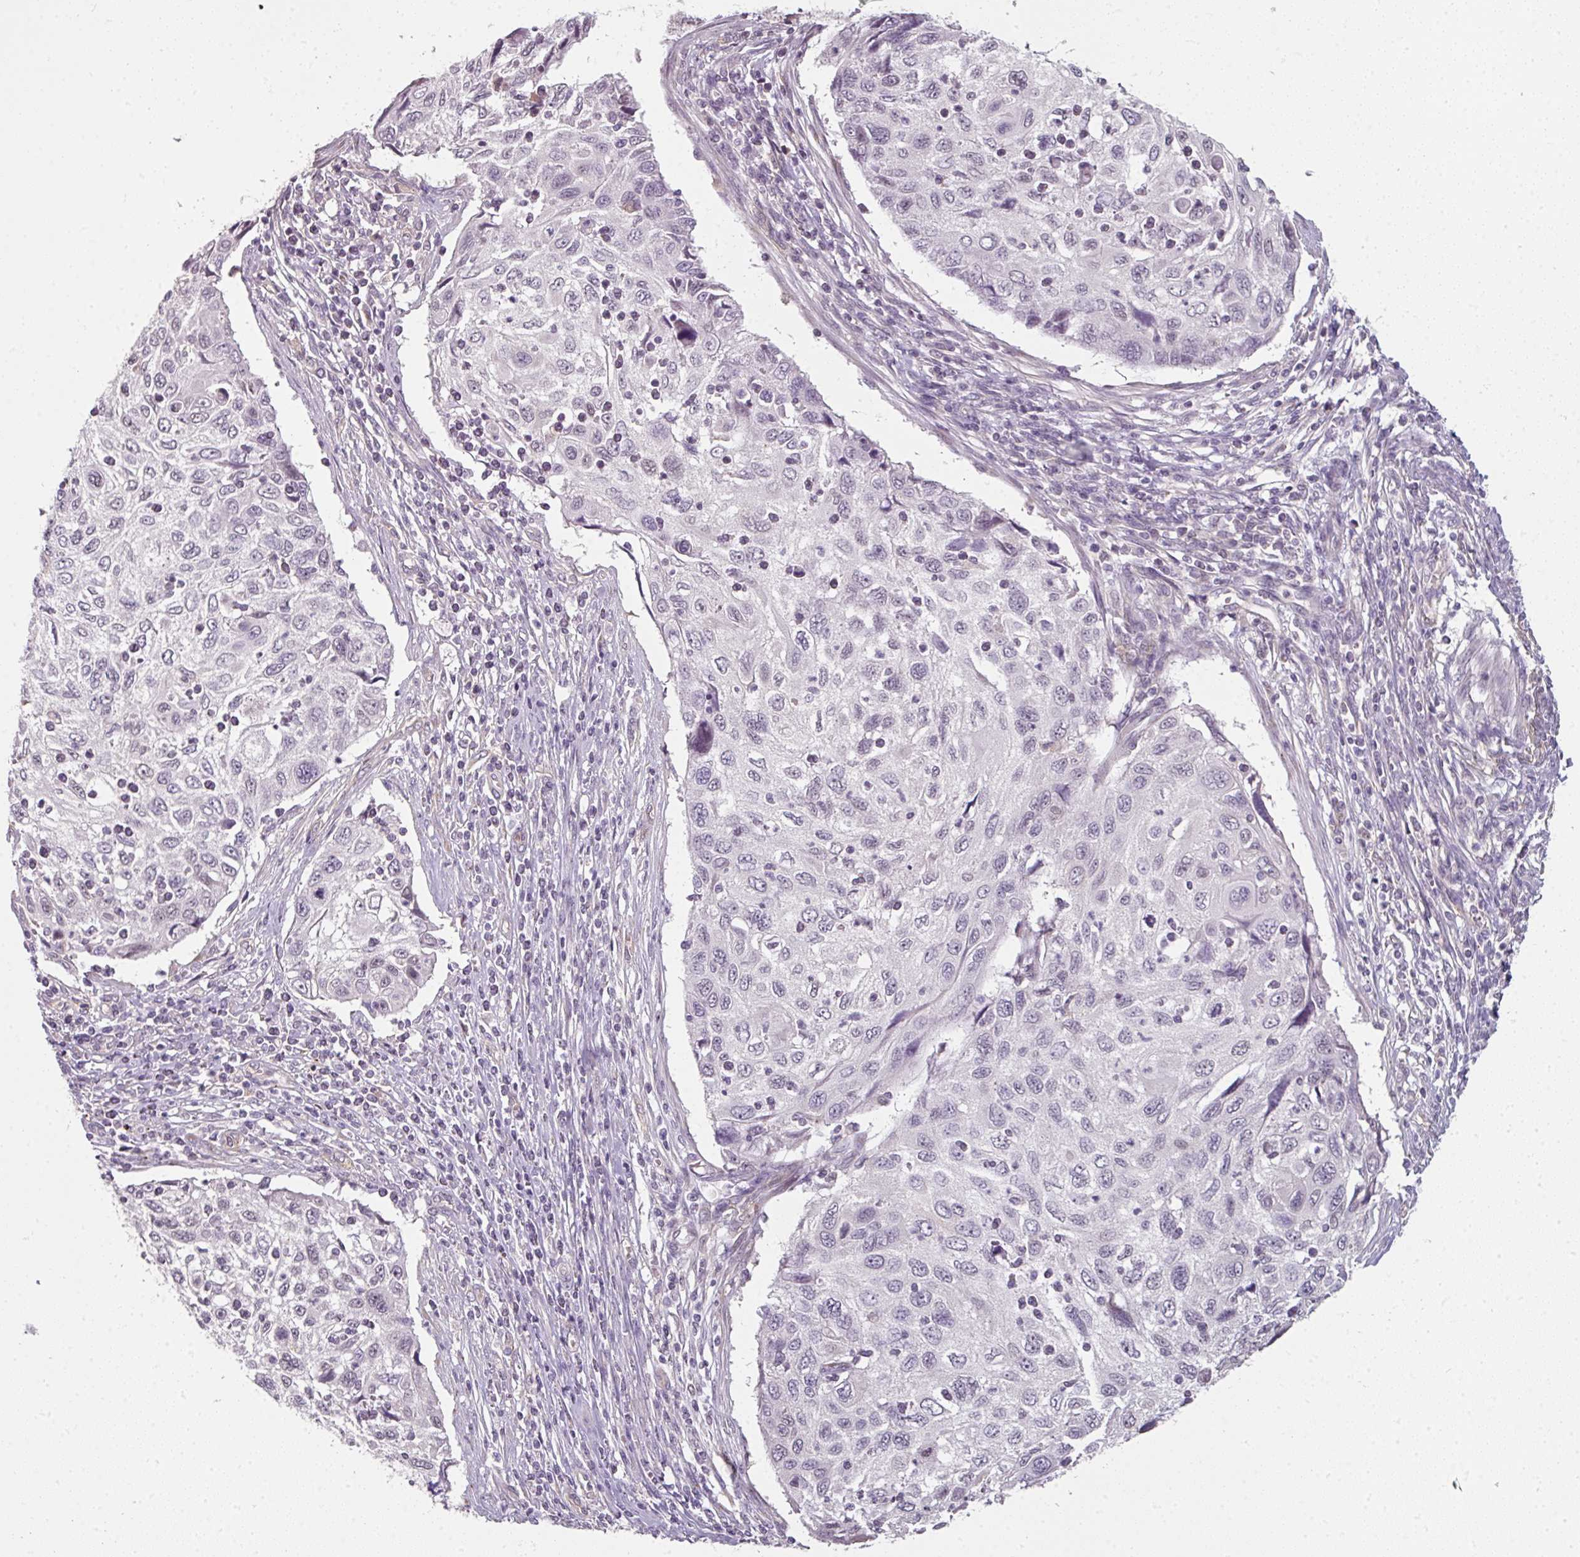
{"staining": {"intensity": "negative", "quantity": "none", "location": "none"}, "tissue": "cervical cancer", "cell_type": "Tumor cells", "image_type": "cancer", "snomed": [{"axis": "morphology", "description": "Squamous cell carcinoma, NOS"}, {"axis": "topography", "description": "Cervix"}], "caption": "An immunohistochemistry histopathology image of cervical cancer is shown. There is no staining in tumor cells of cervical cancer.", "gene": "C19orf33", "patient": {"sex": "female", "age": 70}}